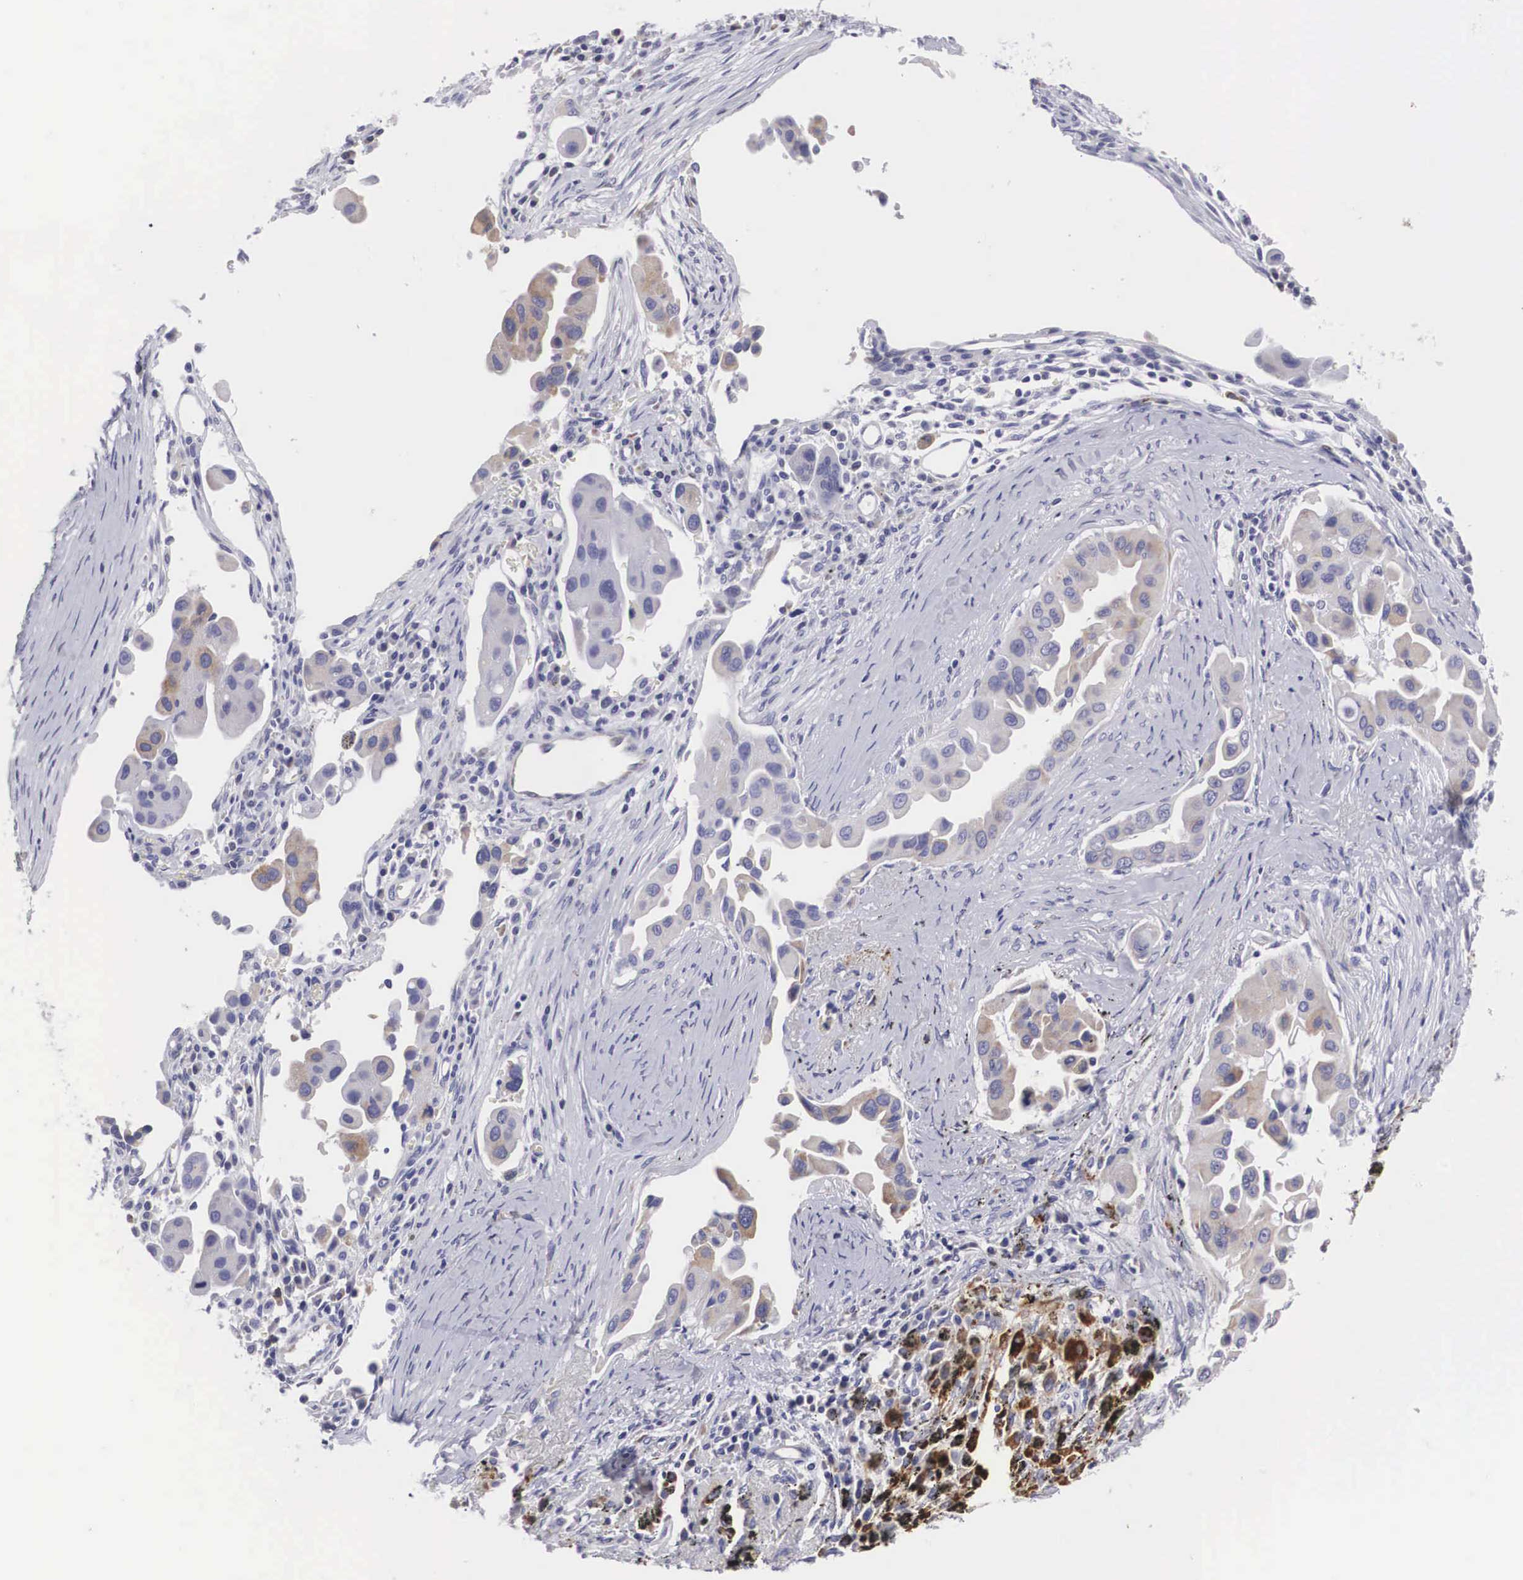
{"staining": {"intensity": "weak", "quantity": "25%-75%", "location": "cytoplasmic/membranous"}, "tissue": "lung cancer", "cell_type": "Tumor cells", "image_type": "cancer", "snomed": [{"axis": "morphology", "description": "Adenocarcinoma, NOS"}, {"axis": "topography", "description": "Lung"}], "caption": "Lung cancer (adenocarcinoma) stained with a protein marker reveals weak staining in tumor cells.", "gene": "ARMCX3", "patient": {"sex": "male", "age": 68}}